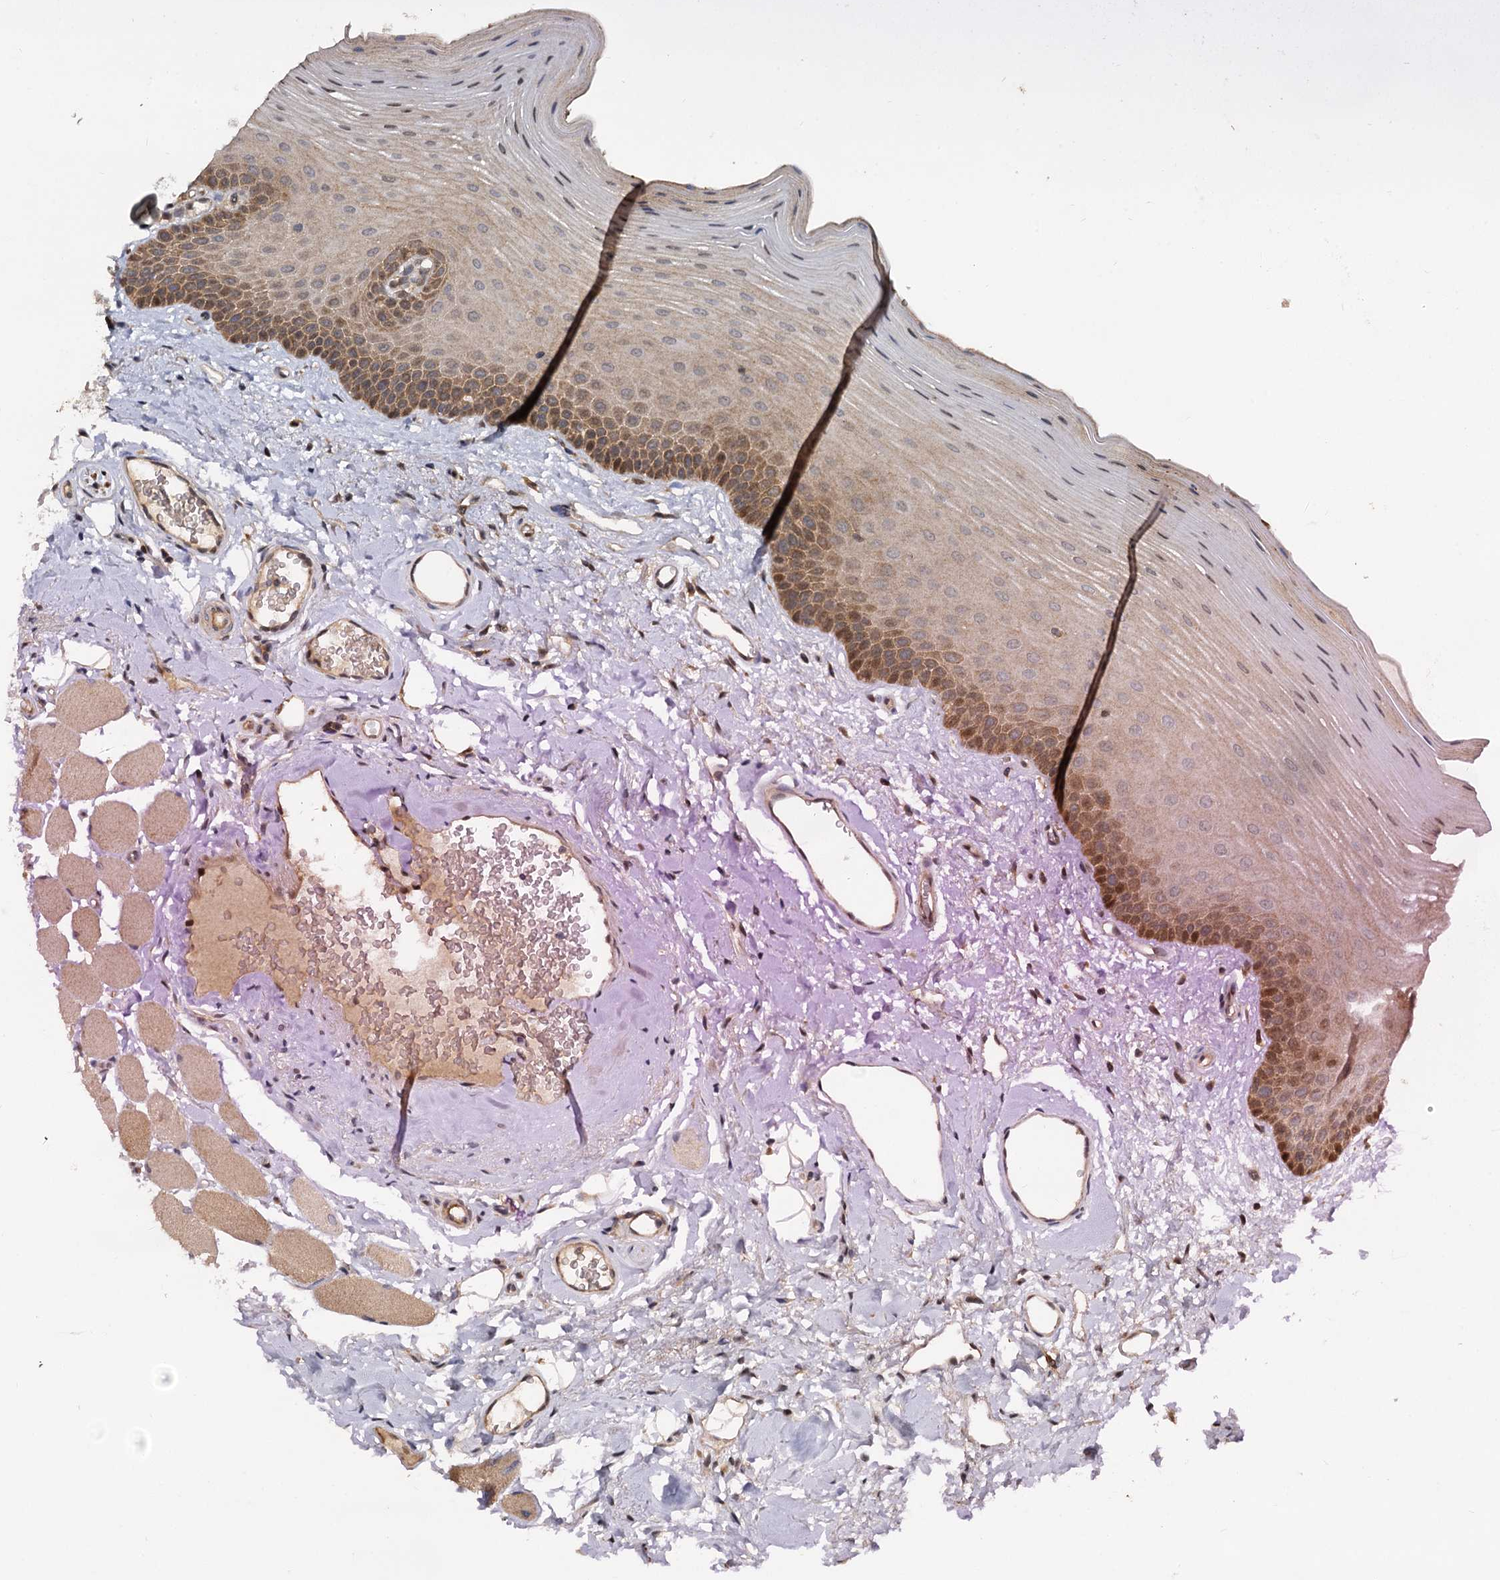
{"staining": {"intensity": "moderate", "quantity": "25%-75%", "location": "cytoplasmic/membranous"}, "tissue": "oral mucosa", "cell_type": "Squamous epithelial cells", "image_type": "normal", "snomed": [{"axis": "morphology", "description": "Normal tissue, NOS"}, {"axis": "topography", "description": "Oral tissue"}], "caption": "Approximately 25%-75% of squamous epithelial cells in normal oral mucosa show moderate cytoplasmic/membranous protein expression as visualized by brown immunohistochemical staining.", "gene": "SELENOP", "patient": {"sex": "male", "age": 68}}